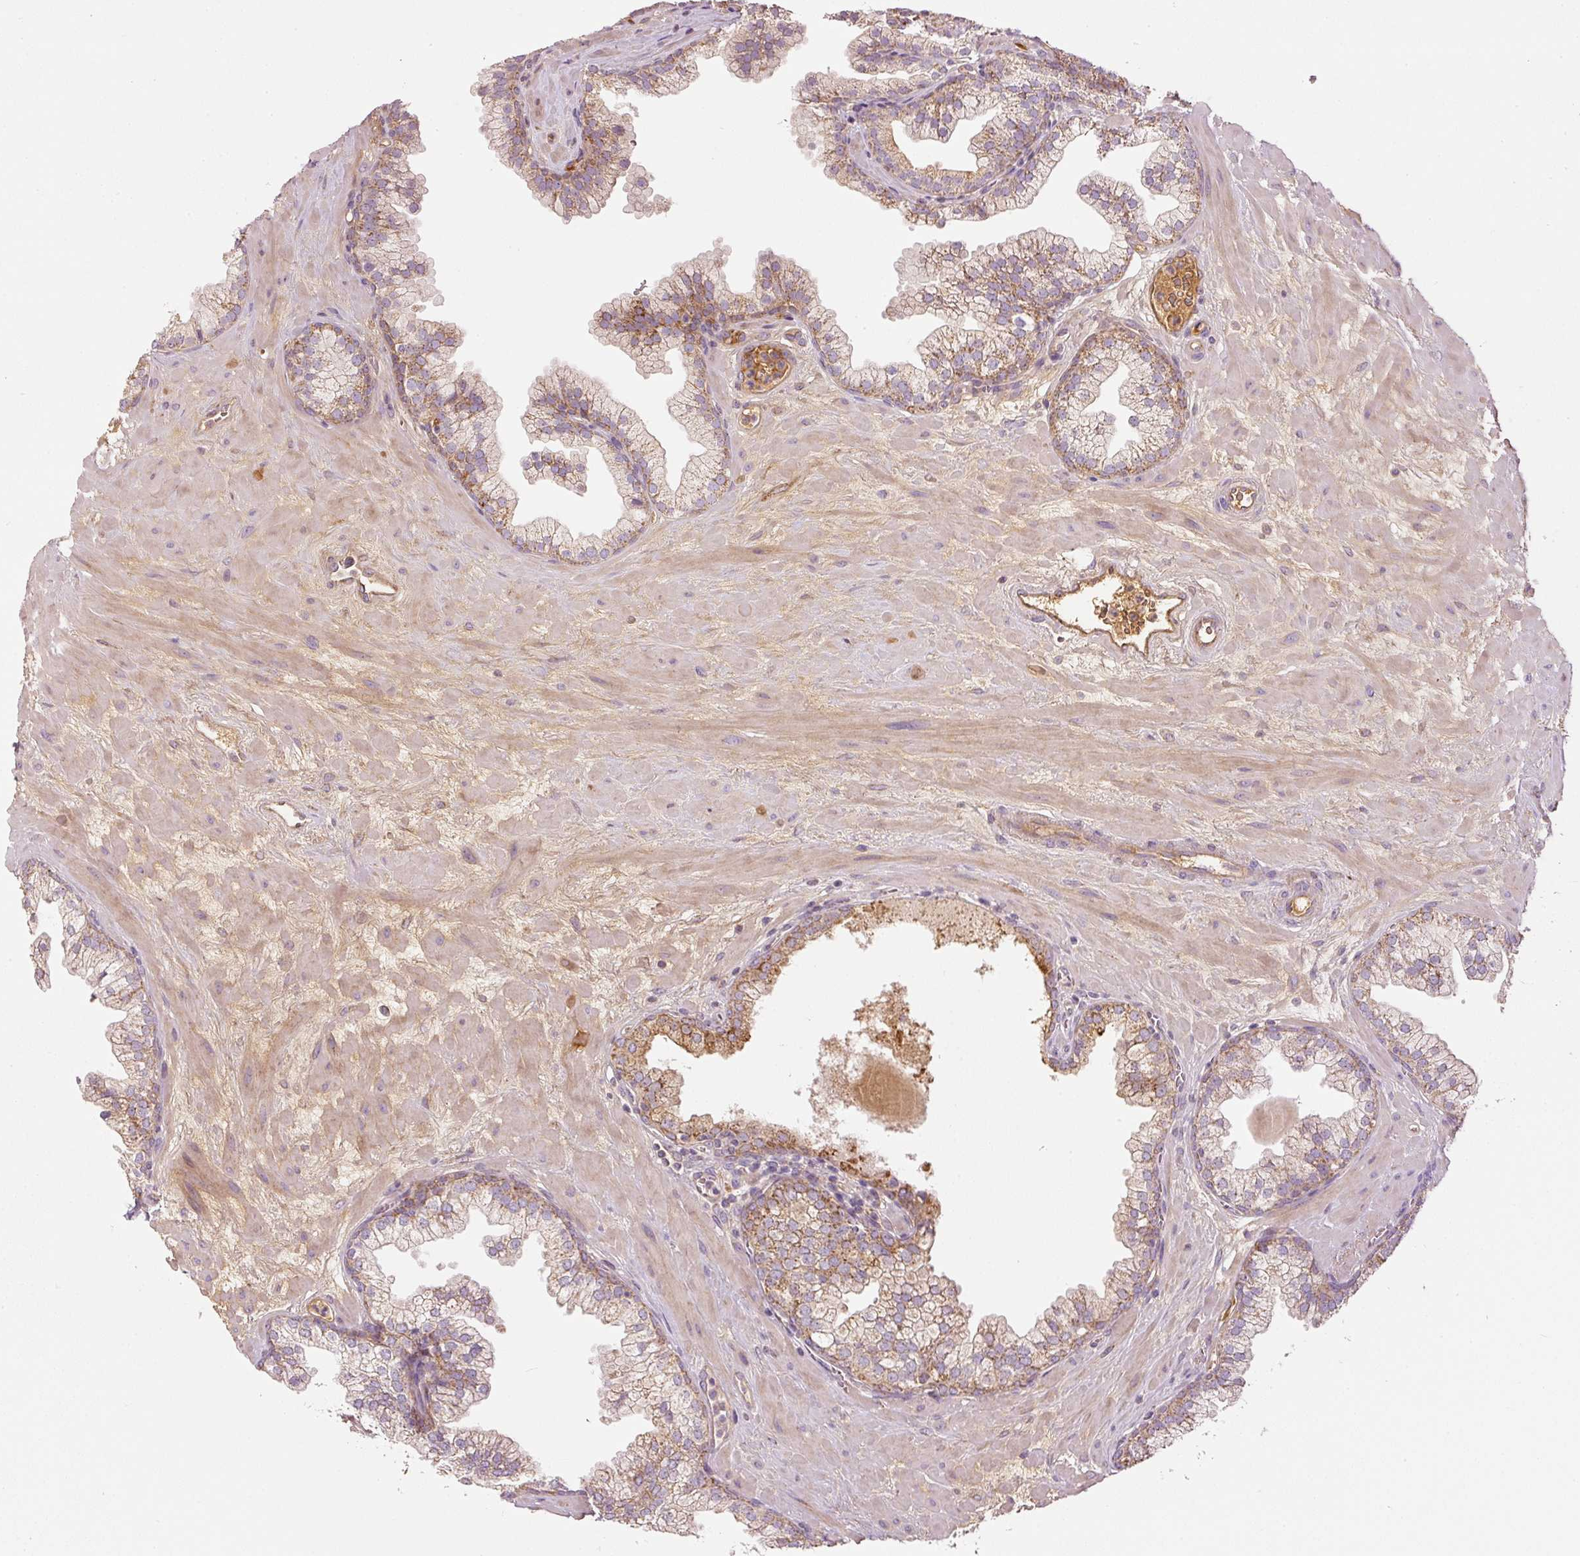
{"staining": {"intensity": "moderate", "quantity": "<25%", "location": "cytoplasmic/membranous"}, "tissue": "prostate", "cell_type": "Glandular cells", "image_type": "normal", "snomed": [{"axis": "morphology", "description": "Normal tissue, NOS"}, {"axis": "topography", "description": "Prostate"}, {"axis": "topography", "description": "Peripheral nerve tissue"}], "caption": "Moderate cytoplasmic/membranous protein staining is present in approximately <25% of glandular cells in prostate. Ihc stains the protein of interest in brown and the nuclei are stained blue.", "gene": "SERPING1", "patient": {"sex": "male", "age": 61}}